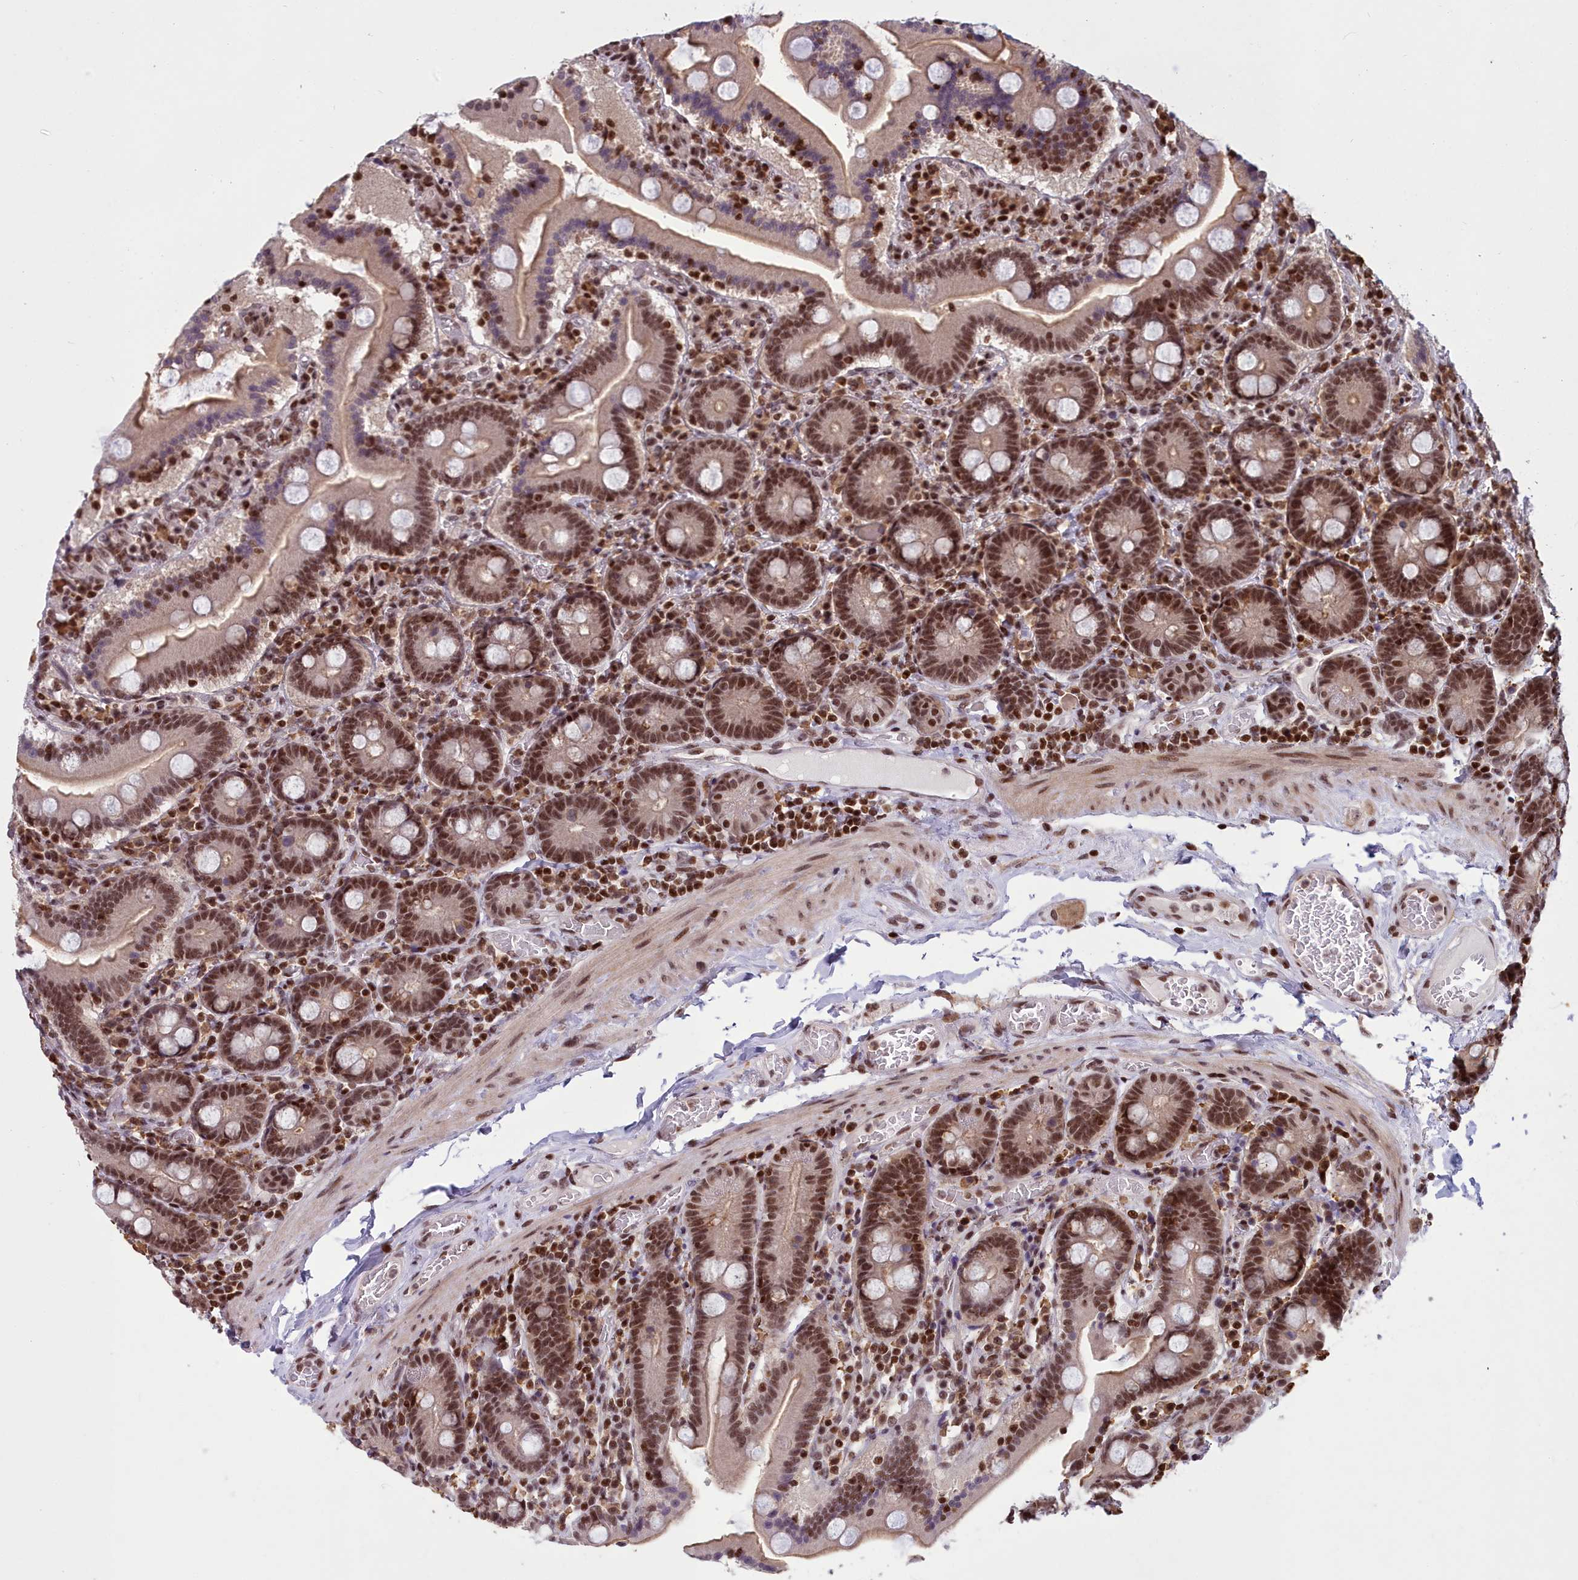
{"staining": {"intensity": "strong", "quantity": ">75%", "location": "nuclear"}, "tissue": "duodenum", "cell_type": "Glandular cells", "image_type": "normal", "snomed": [{"axis": "morphology", "description": "Normal tissue, NOS"}, {"axis": "topography", "description": "Duodenum"}], "caption": "Immunohistochemical staining of unremarkable duodenum shows >75% levels of strong nuclear protein staining in approximately >75% of glandular cells. (DAB (3,3'-diaminobenzidine) = brown stain, brightfield microscopy at high magnification).", "gene": "GMEB1", "patient": {"sex": "male", "age": 55}}